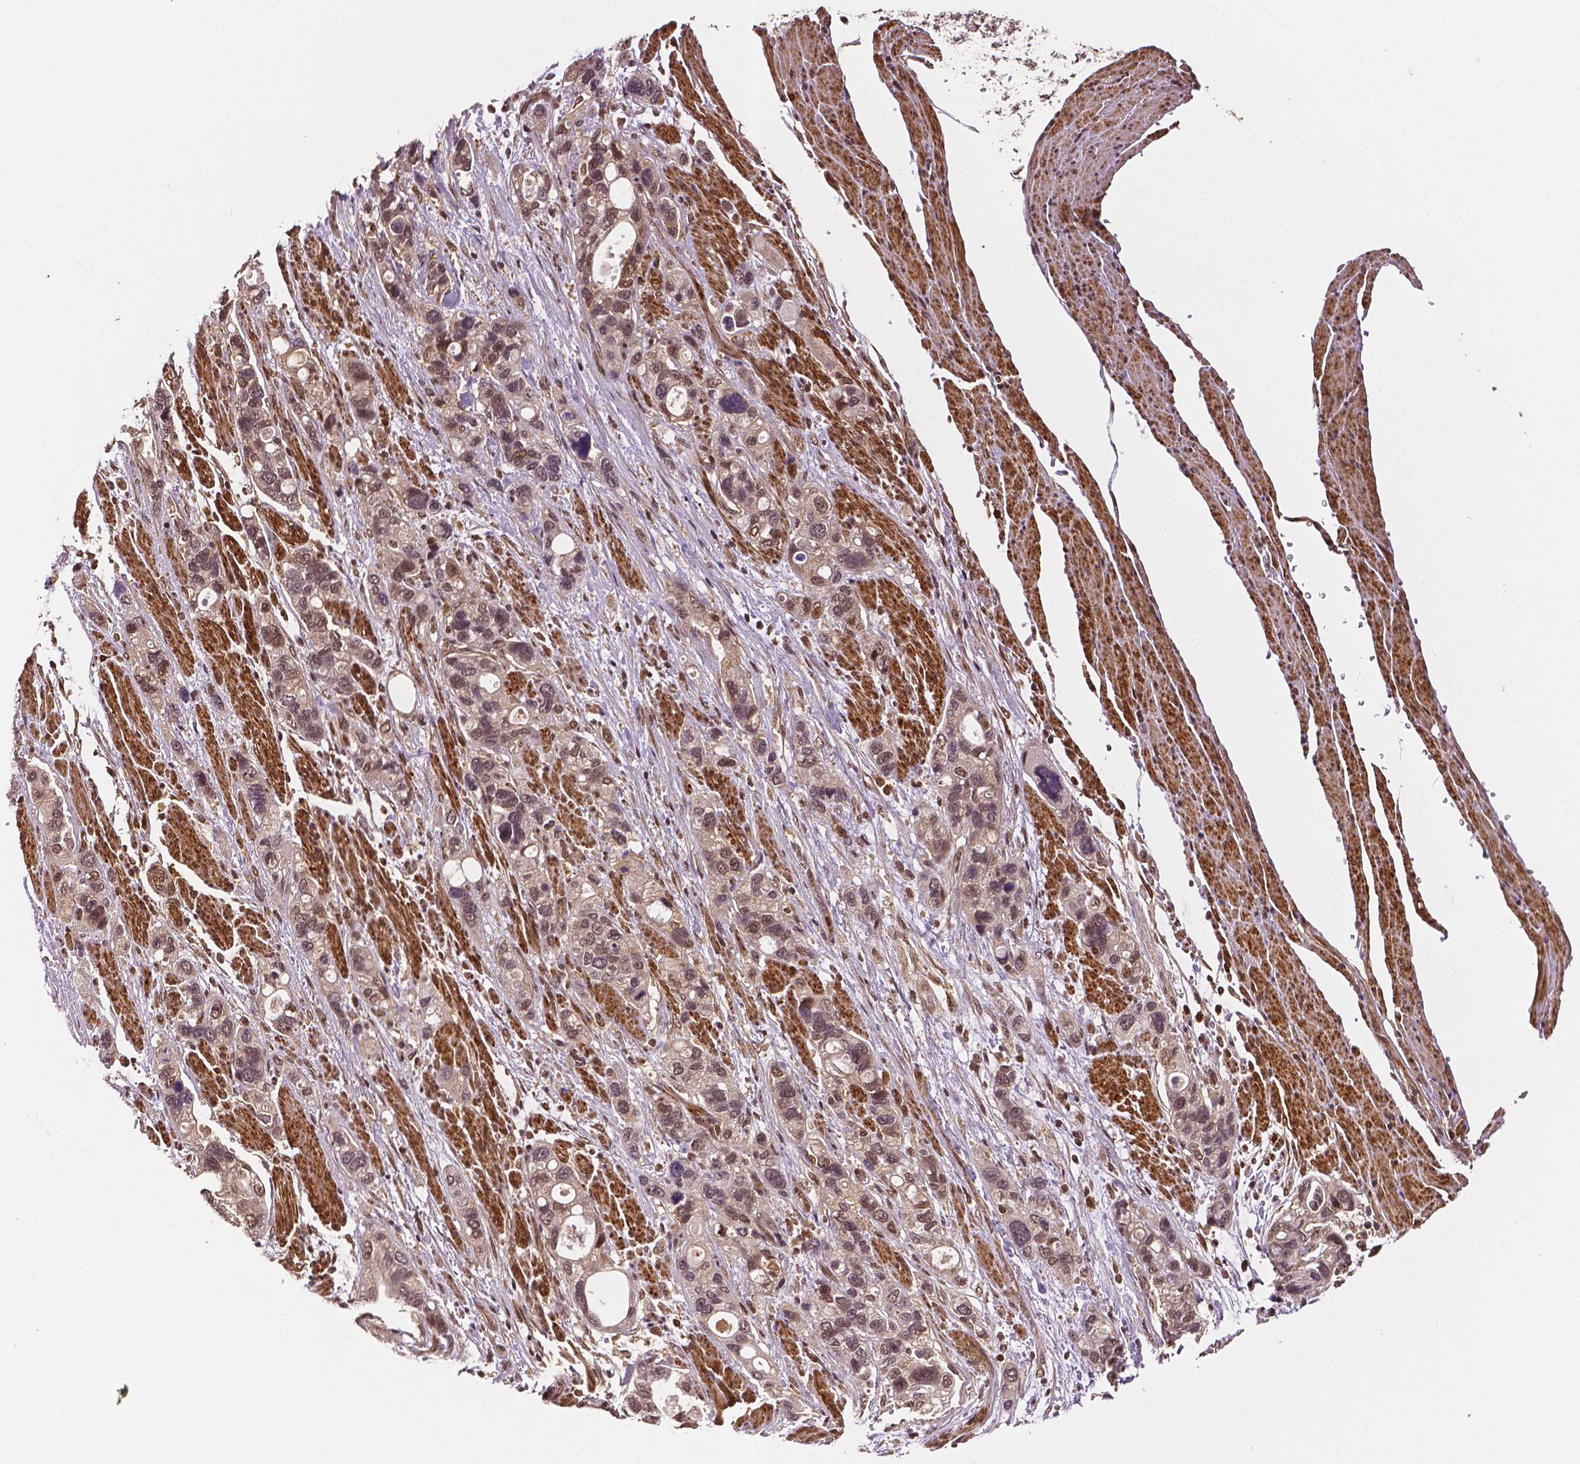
{"staining": {"intensity": "weak", "quantity": "<25%", "location": "nuclear"}, "tissue": "stomach cancer", "cell_type": "Tumor cells", "image_type": "cancer", "snomed": [{"axis": "morphology", "description": "Adenocarcinoma, NOS"}, {"axis": "topography", "description": "Stomach, upper"}], "caption": "Stomach cancer was stained to show a protein in brown. There is no significant positivity in tumor cells.", "gene": "STAT3", "patient": {"sex": "female", "age": 81}}